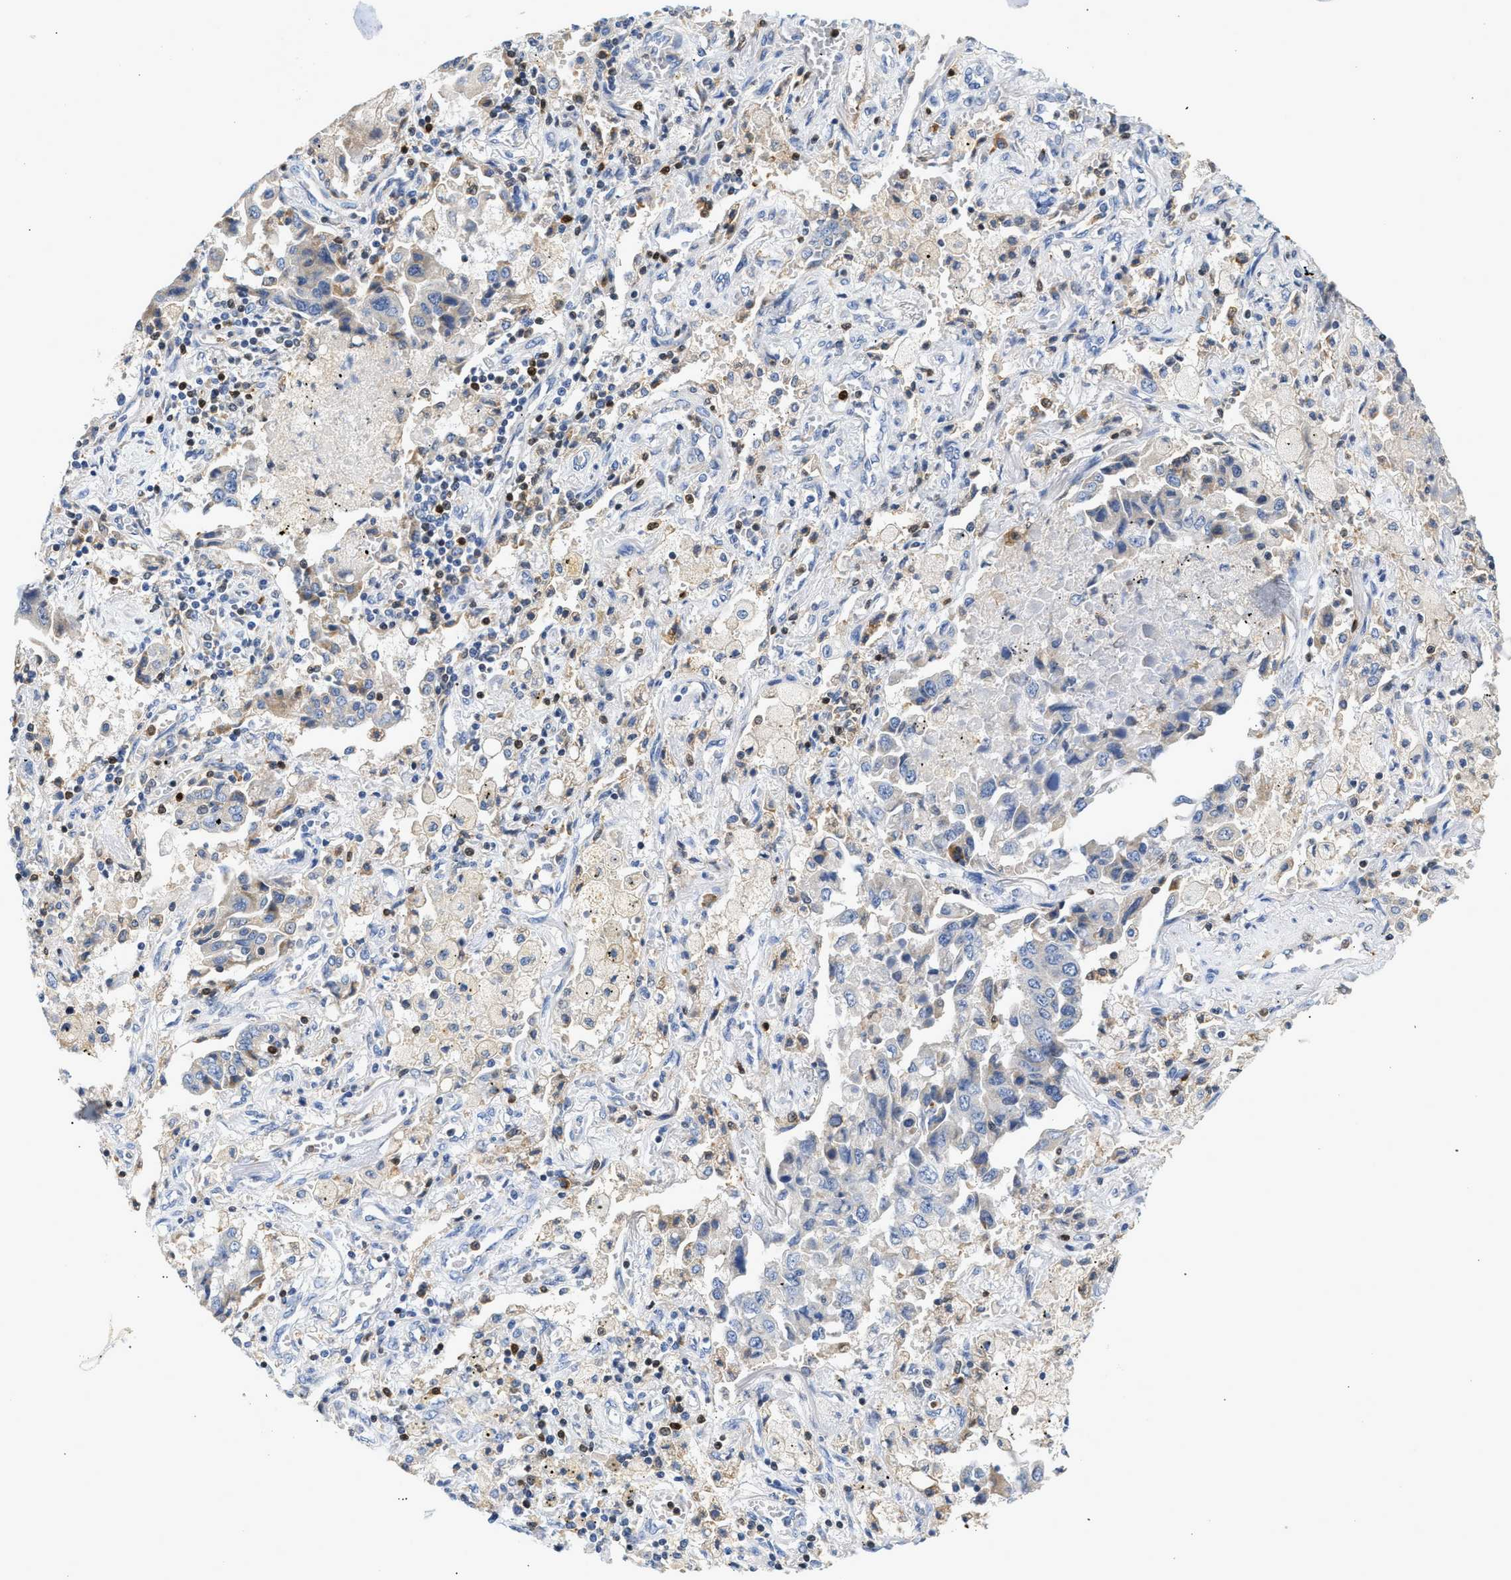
{"staining": {"intensity": "negative", "quantity": "none", "location": "none"}, "tissue": "lung cancer", "cell_type": "Tumor cells", "image_type": "cancer", "snomed": [{"axis": "morphology", "description": "Adenocarcinoma, NOS"}, {"axis": "topography", "description": "Lung"}], "caption": "Immunohistochemistry (IHC) image of adenocarcinoma (lung) stained for a protein (brown), which exhibits no positivity in tumor cells.", "gene": "SLIT2", "patient": {"sex": "female", "age": 65}}